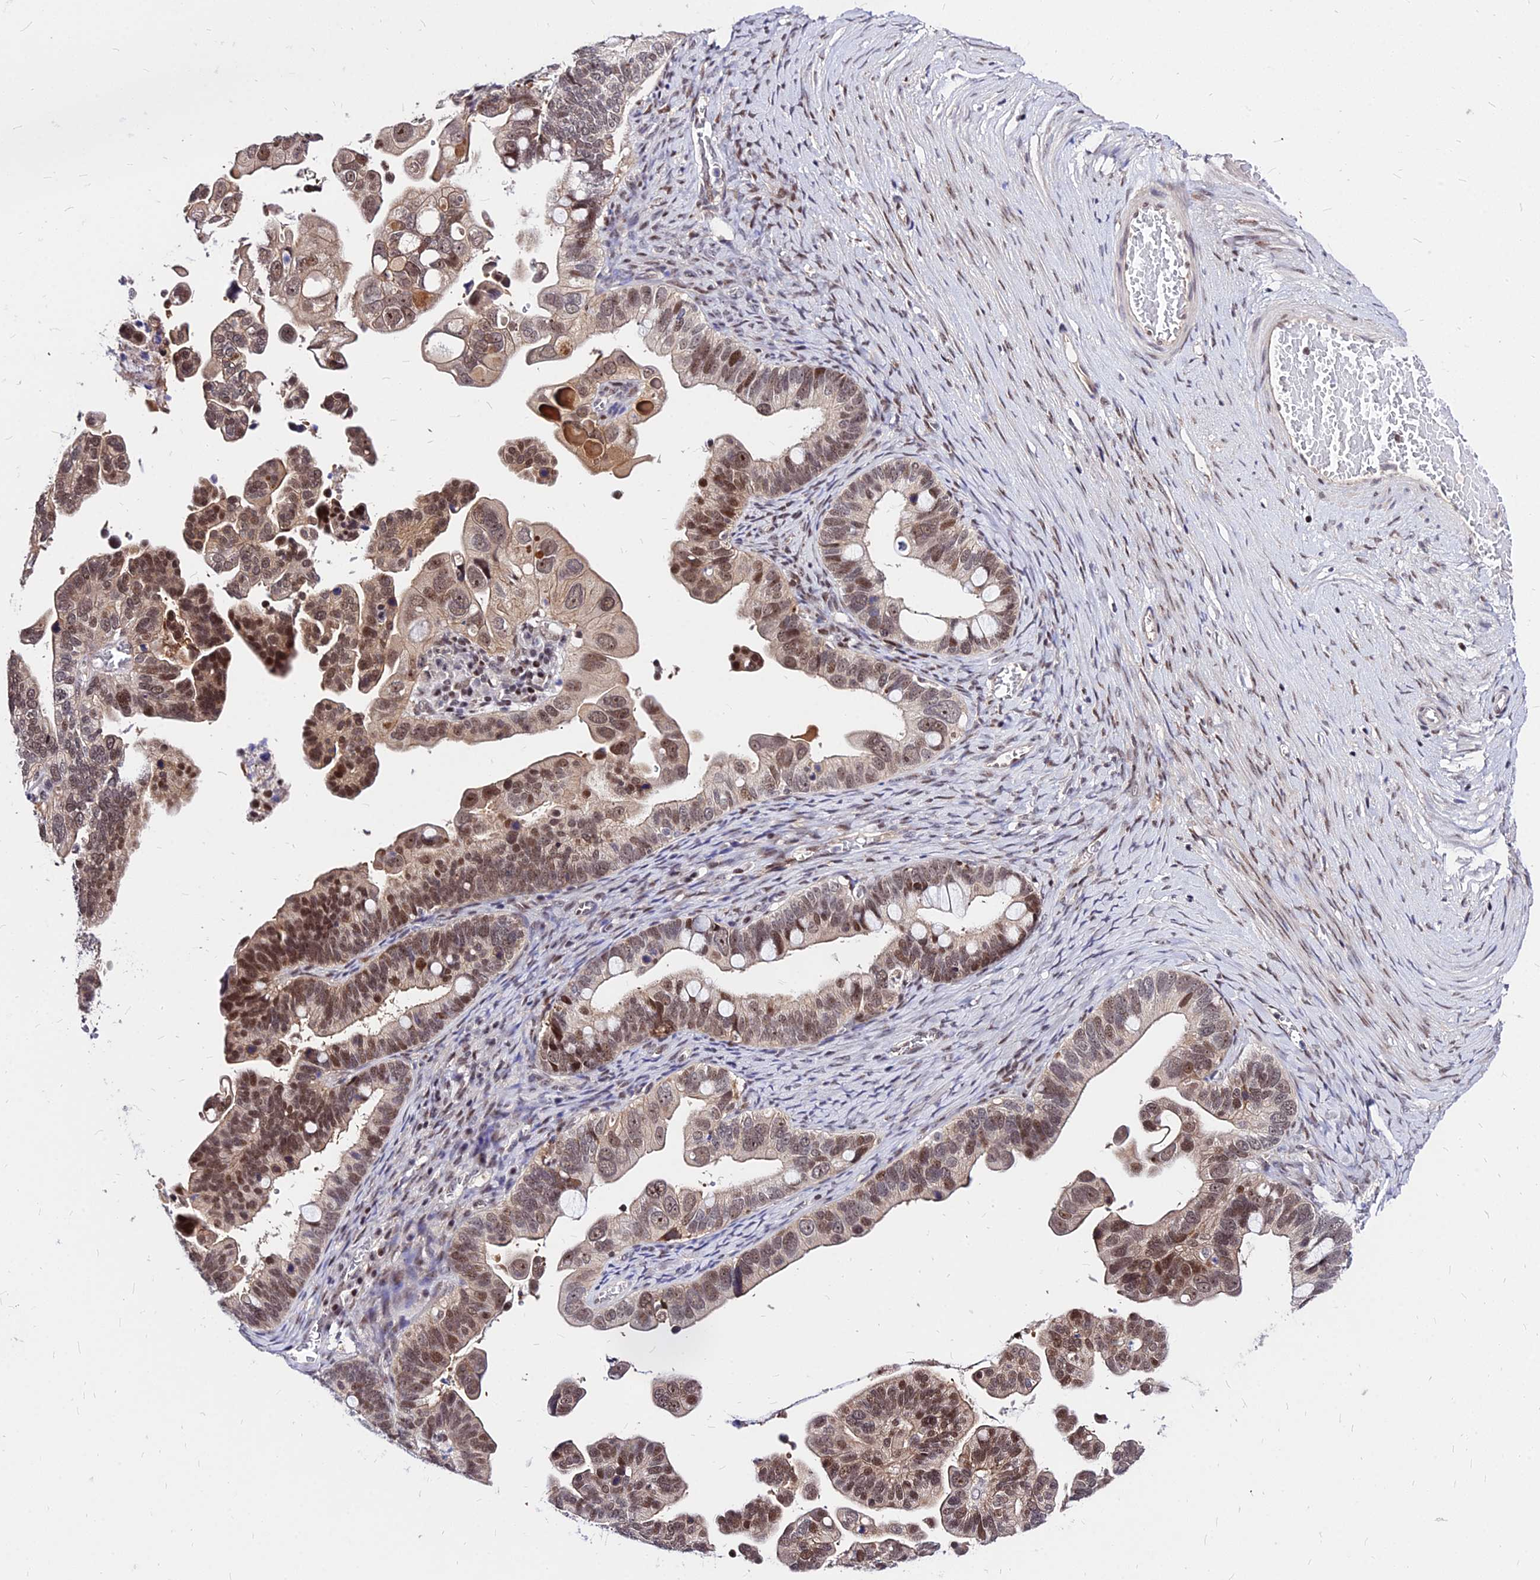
{"staining": {"intensity": "moderate", "quantity": ">75%", "location": "cytoplasmic/membranous,nuclear"}, "tissue": "ovarian cancer", "cell_type": "Tumor cells", "image_type": "cancer", "snomed": [{"axis": "morphology", "description": "Cystadenocarcinoma, serous, NOS"}, {"axis": "topography", "description": "Ovary"}], "caption": "About >75% of tumor cells in ovarian cancer (serous cystadenocarcinoma) demonstrate moderate cytoplasmic/membranous and nuclear protein expression as visualized by brown immunohistochemical staining.", "gene": "DDX55", "patient": {"sex": "female", "age": 56}}